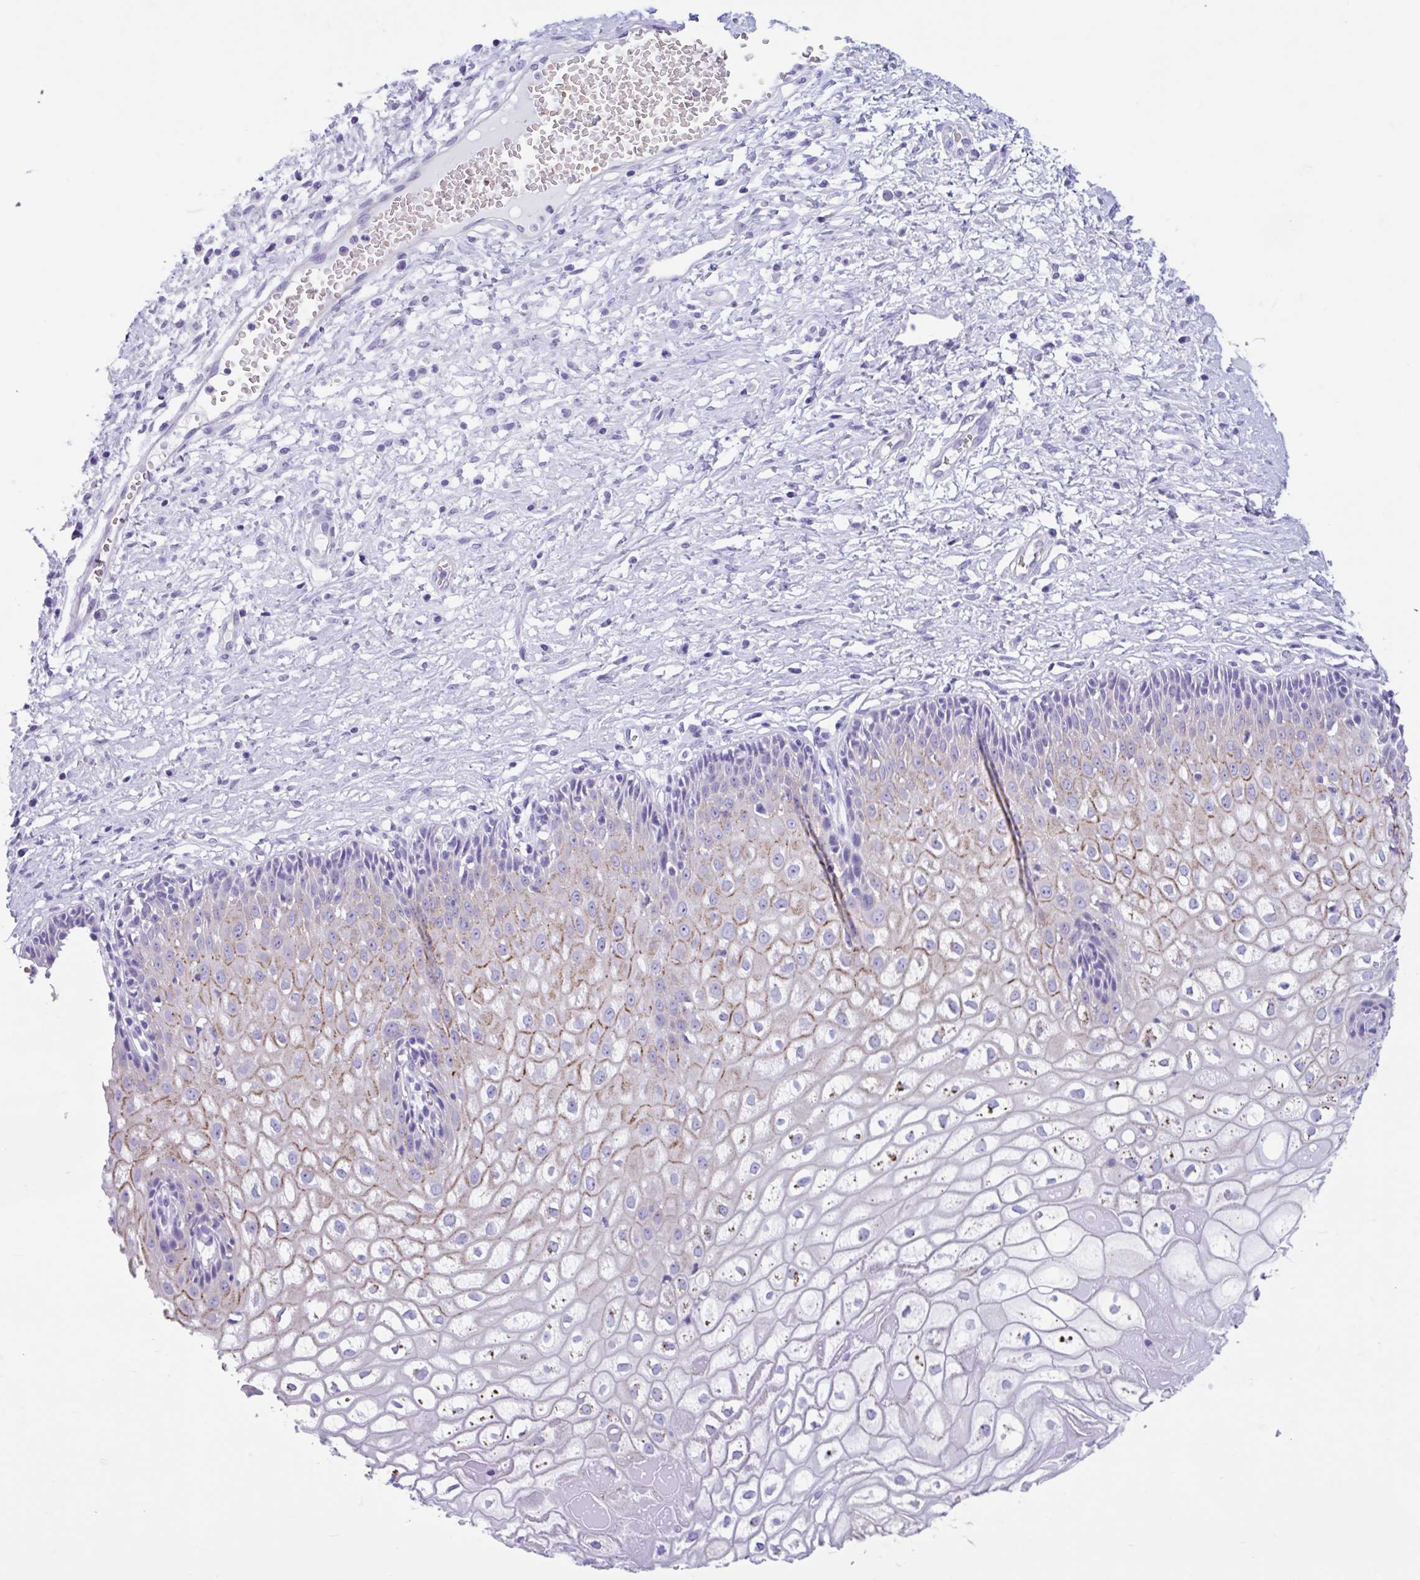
{"staining": {"intensity": "negative", "quantity": "none", "location": "none"}, "tissue": "cervix", "cell_type": "Glandular cells", "image_type": "normal", "snomed": [{"axis": "morphology", "description": "Normal tissue, NOS"}, {"axis": "topography", "description": "Cervix"}], "caption": "IHC micrograph of benign cervix stained for a protein (brown), which exhibits no positivity in glandular cells.", "gene": "TMEM79", "patient": {"sex": "female", "age": 36}}